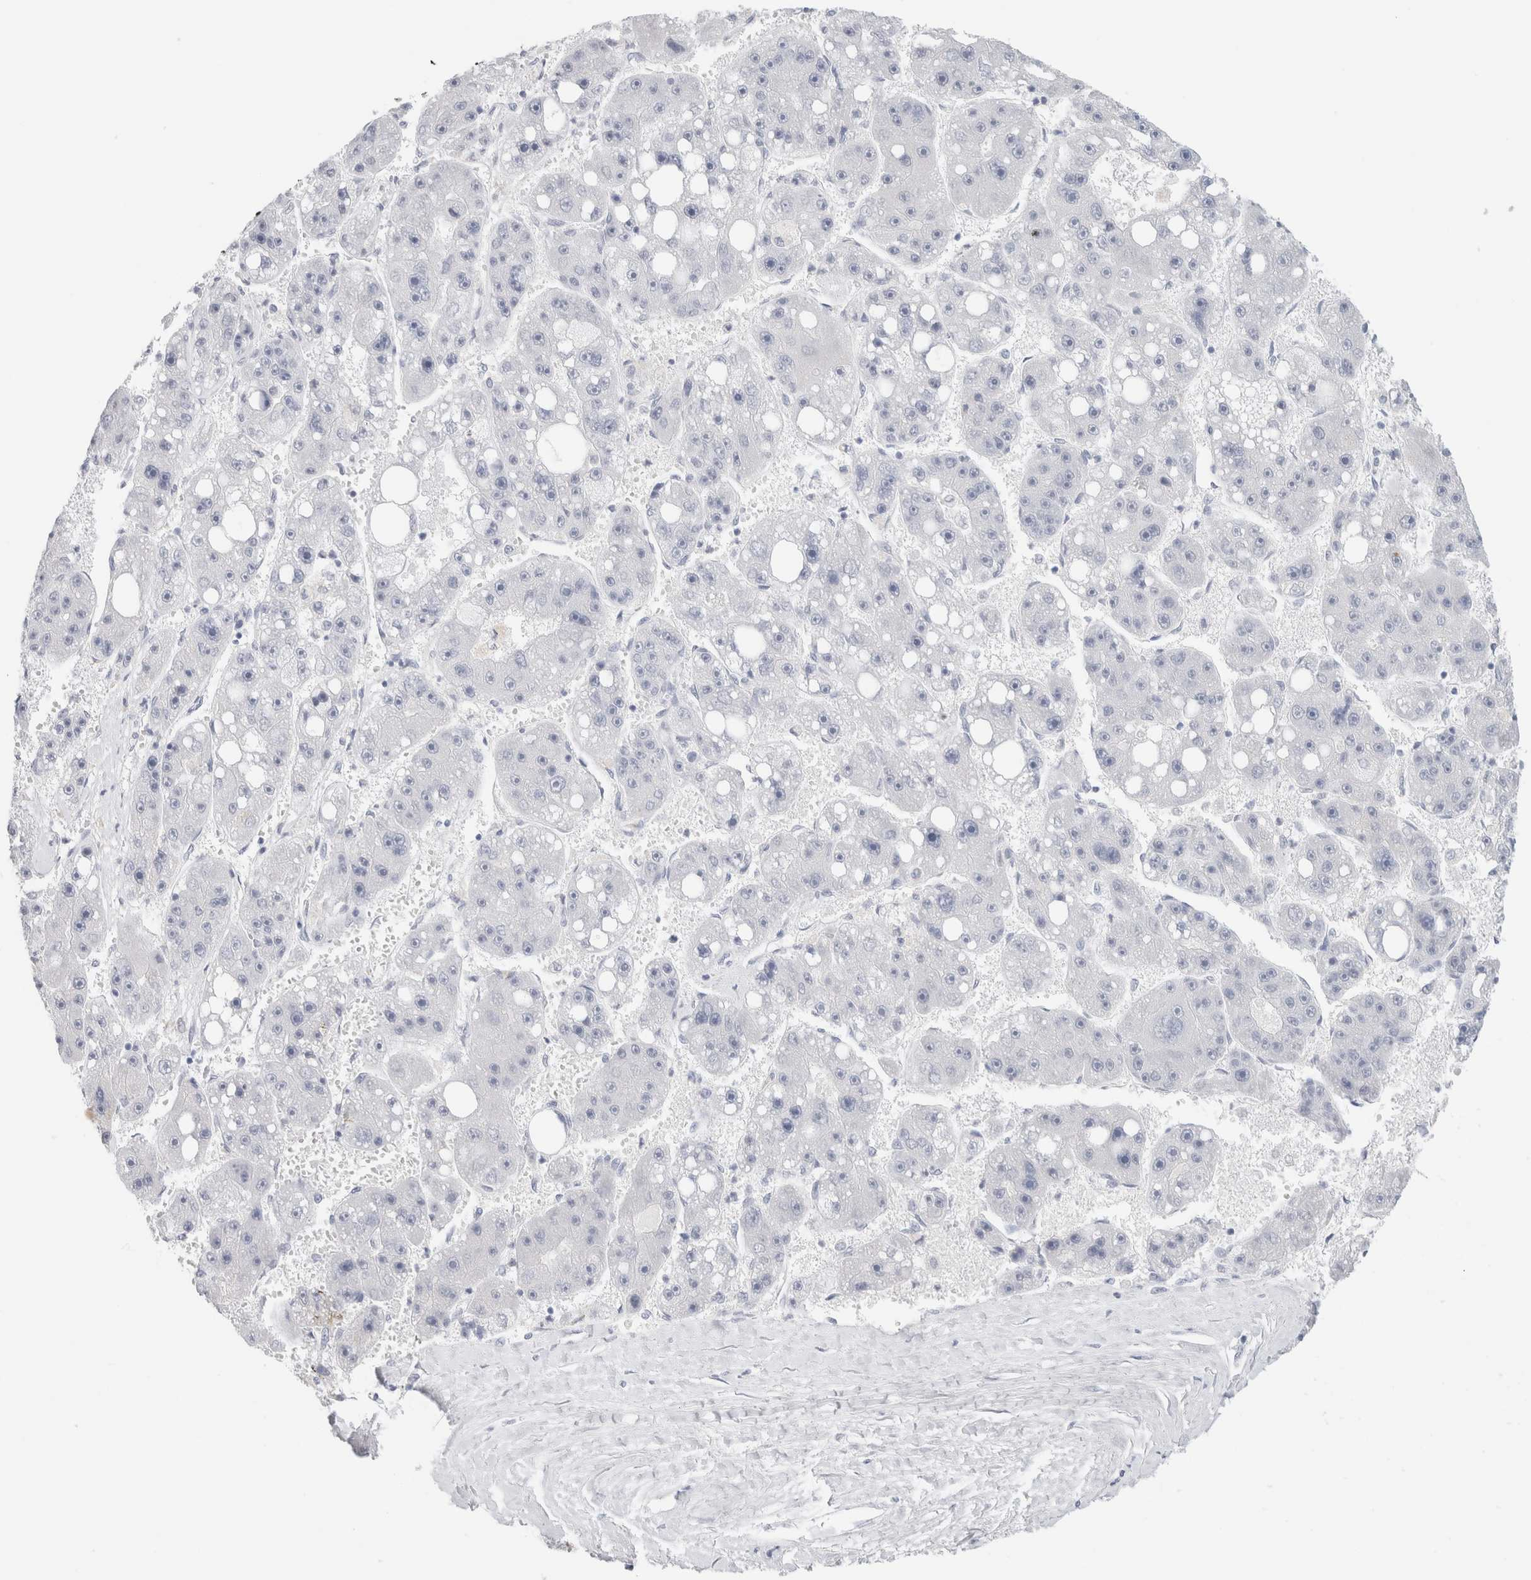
{"staining": {"intensity": "negative", "quantity": "none", "location": "none"}, "tissue": "liver cancer", "cell_type": "Tumor cells", "image_type": "cancer", "snomed": [{"axis": "morphology", "description": "Carcinoma, Hepatocellular, NOS"}, {"axis": "topography", "description": "Liver"}], "caption": "The immunohistochemistry (IHC) histopathology image has no significant positivity in tumor cells of liver cancer tissue.", "gene": "IL6", "patient": {"sex": "female", "age": 61}}